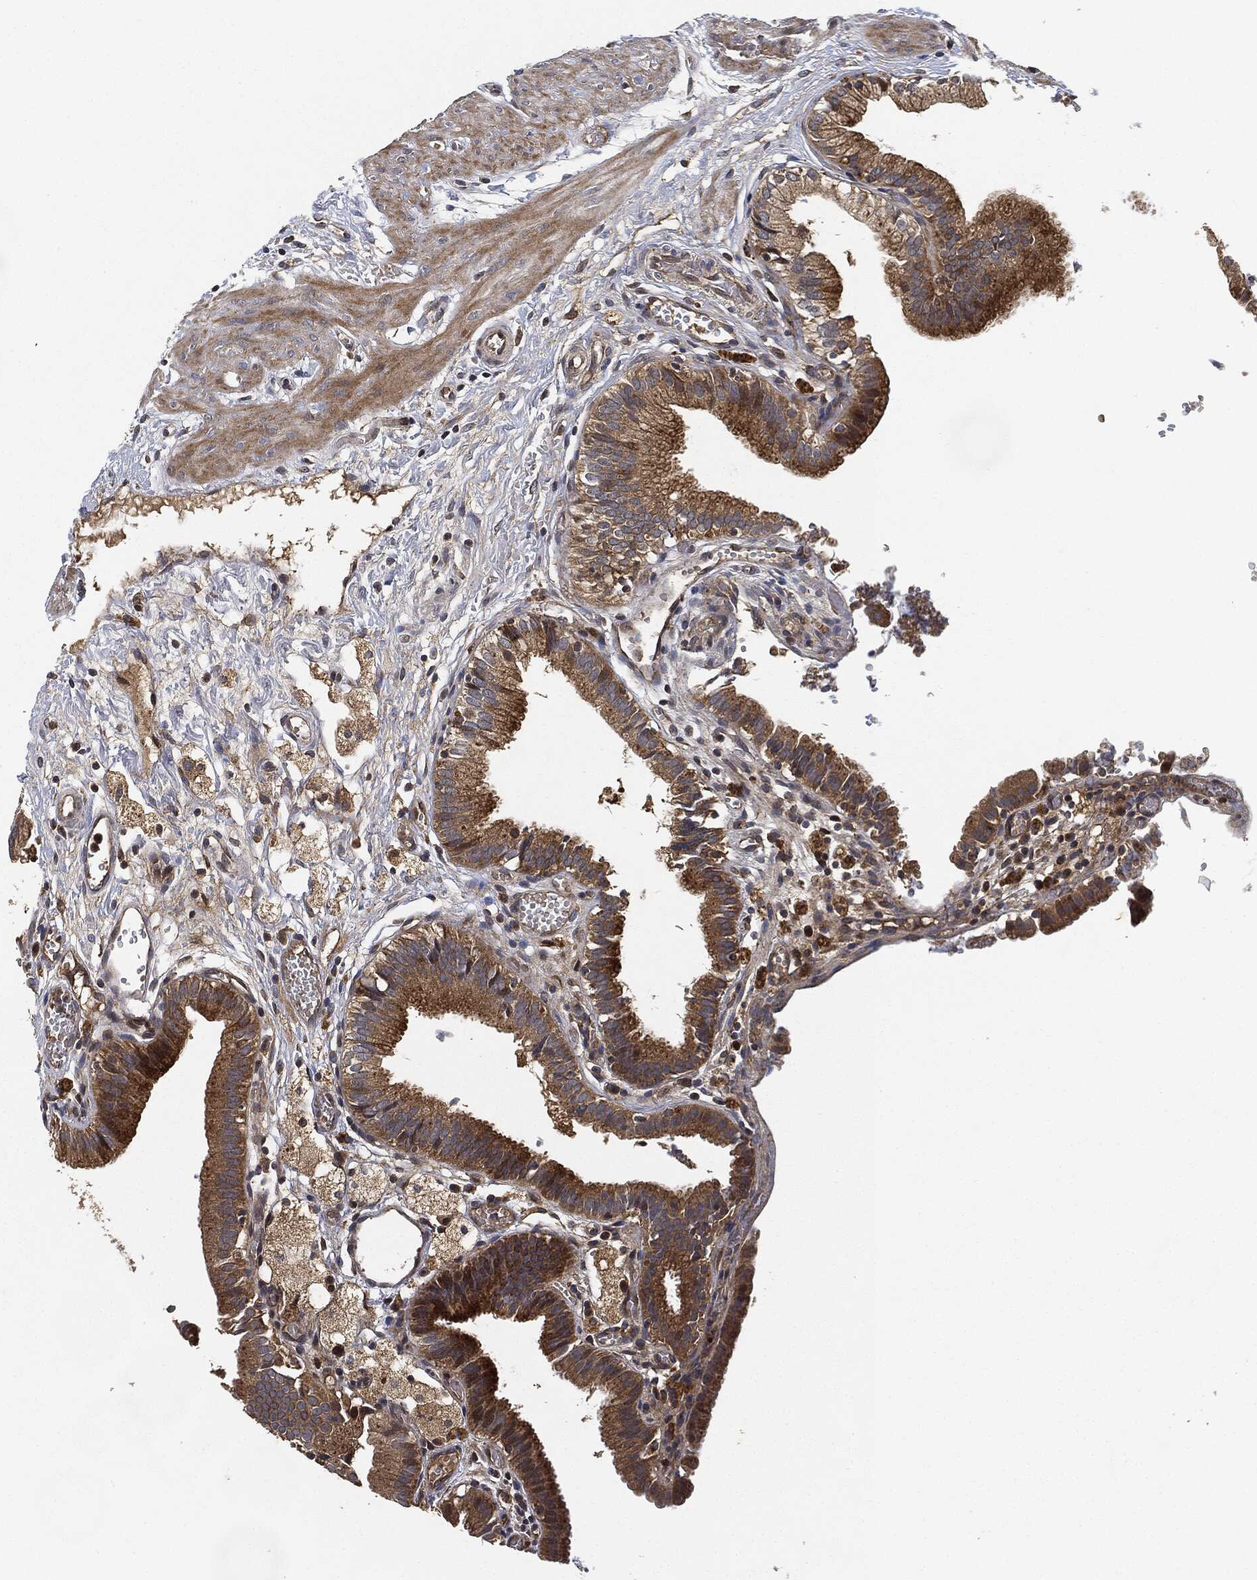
{"staining": {"intensity": "moderate", "quantity": ">75%", "location": "cytoplasmic/membranous"}, "tissue": "gallbladder", "cell_type": "Glandular cells", "image_type": "normal", "snomed": [{"axis": "morphology", "description": "Normal tissue, NOS"}, {"axis": "topography", "description": "Gallbladder"}], "caption": "This image demonstrates immunohistochemistry staining of unremarkable human gallbladder, with medium moderate cytoplasmic/membranous staining in about >75% of glandular cells.", "gene": "MLST8", "patient": {"sex": "female", "age": 24}}